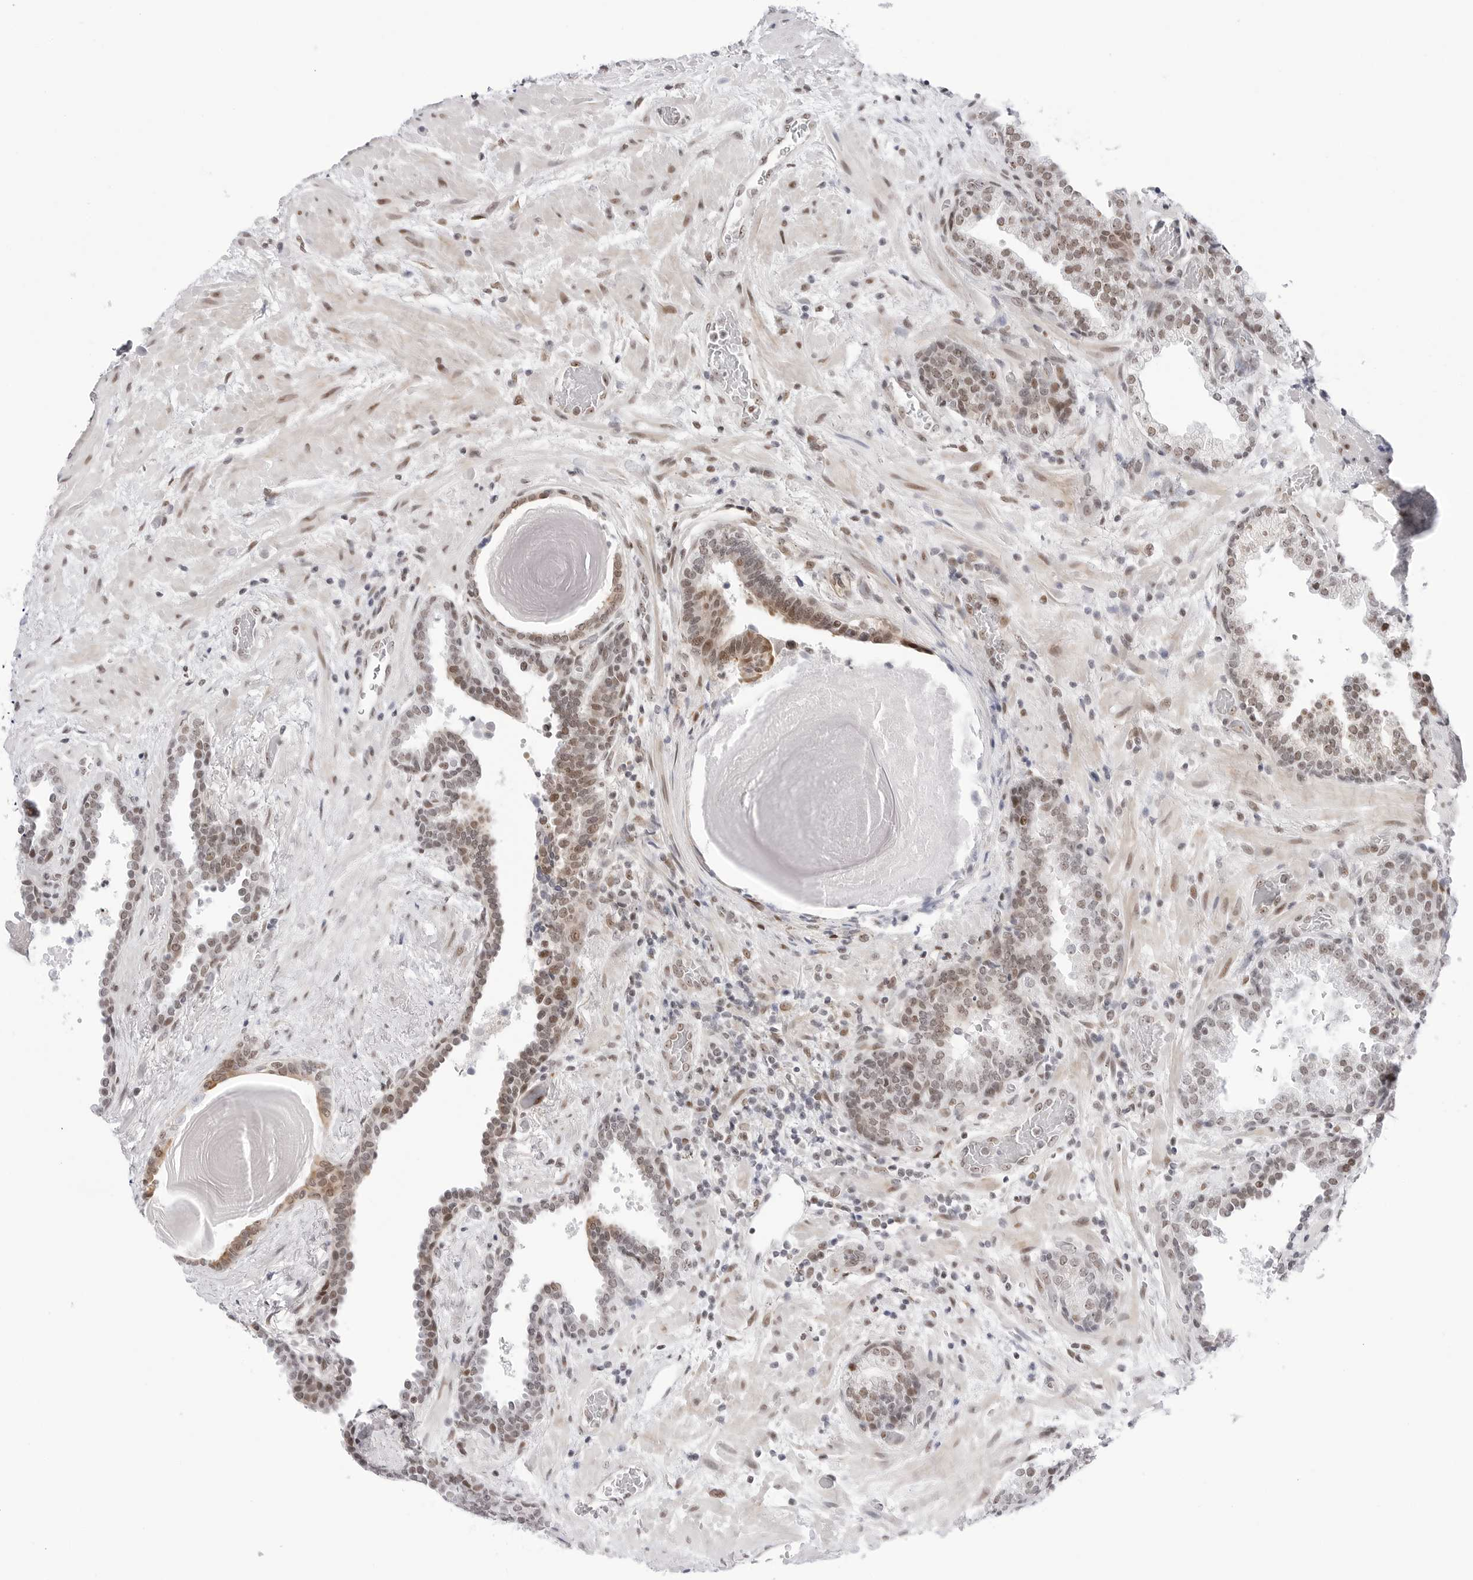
{"staining": {"intensity": "moderate", "quantity": "<25%", "location": "cytoplasmic/membranous,nuclear"}, "tissue": "prostate", "cell_type": "Glandular cells", "image_type": "normal", "snomed": [{"axis": "morphology", "description": "Normal tissue, NOS"}, {"axis": "topography", "description": "Prostate"}], "caption": "Immunohistochemistry micrograph of unremarkable human prostate stained for a protein (brown), which shows low levels of moderate cytoplasmic/membranous,nuclear positivity in about <25% of glandular cells.", "gene": "C1orf162", "patient": {"sex": "male", "age": 48}}